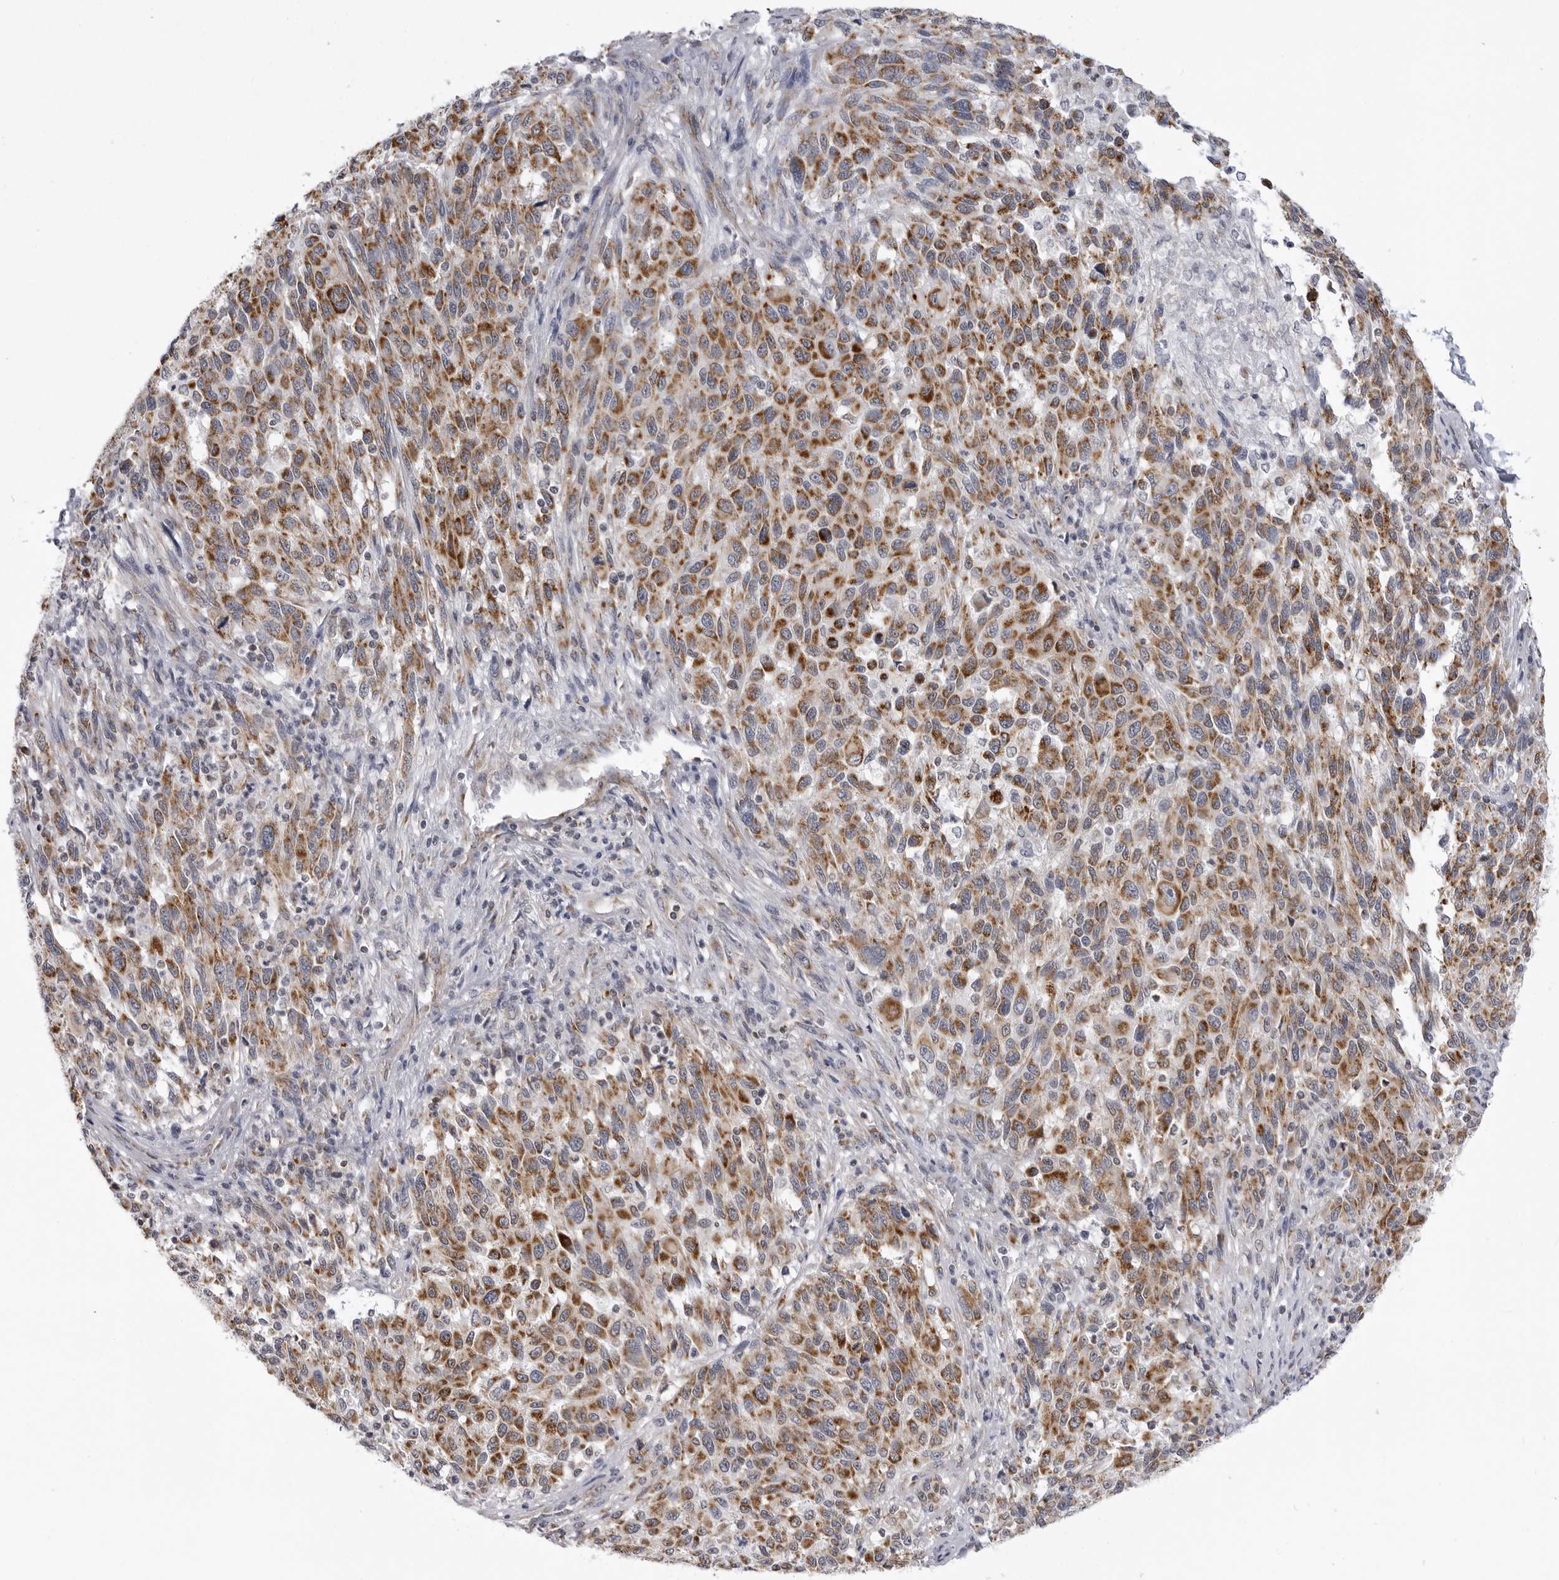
{"staining": {"intensity": "strong", "quantity": ">75%", "location": "cytoplasmic/membranous"}, "tissue": "melanoma", "cell_type": "Tumor cells", "image_type": "cancer", "snomed": [{"axis": "morphology", "description": "Malignant melanoma, Metastatic site"}, {"axis": "topography", "description": "Lymph node"}], "caption": "DAB (3,3'-diaminobenzidine) immunohistochemical staining of human malignant melanoma (metastatic site) displays strong cytoplasmic/membranous protein expression in approximately >75% of tumor cells.", "gene": "FH", "patient": {"sex": "male", "age": 61}}